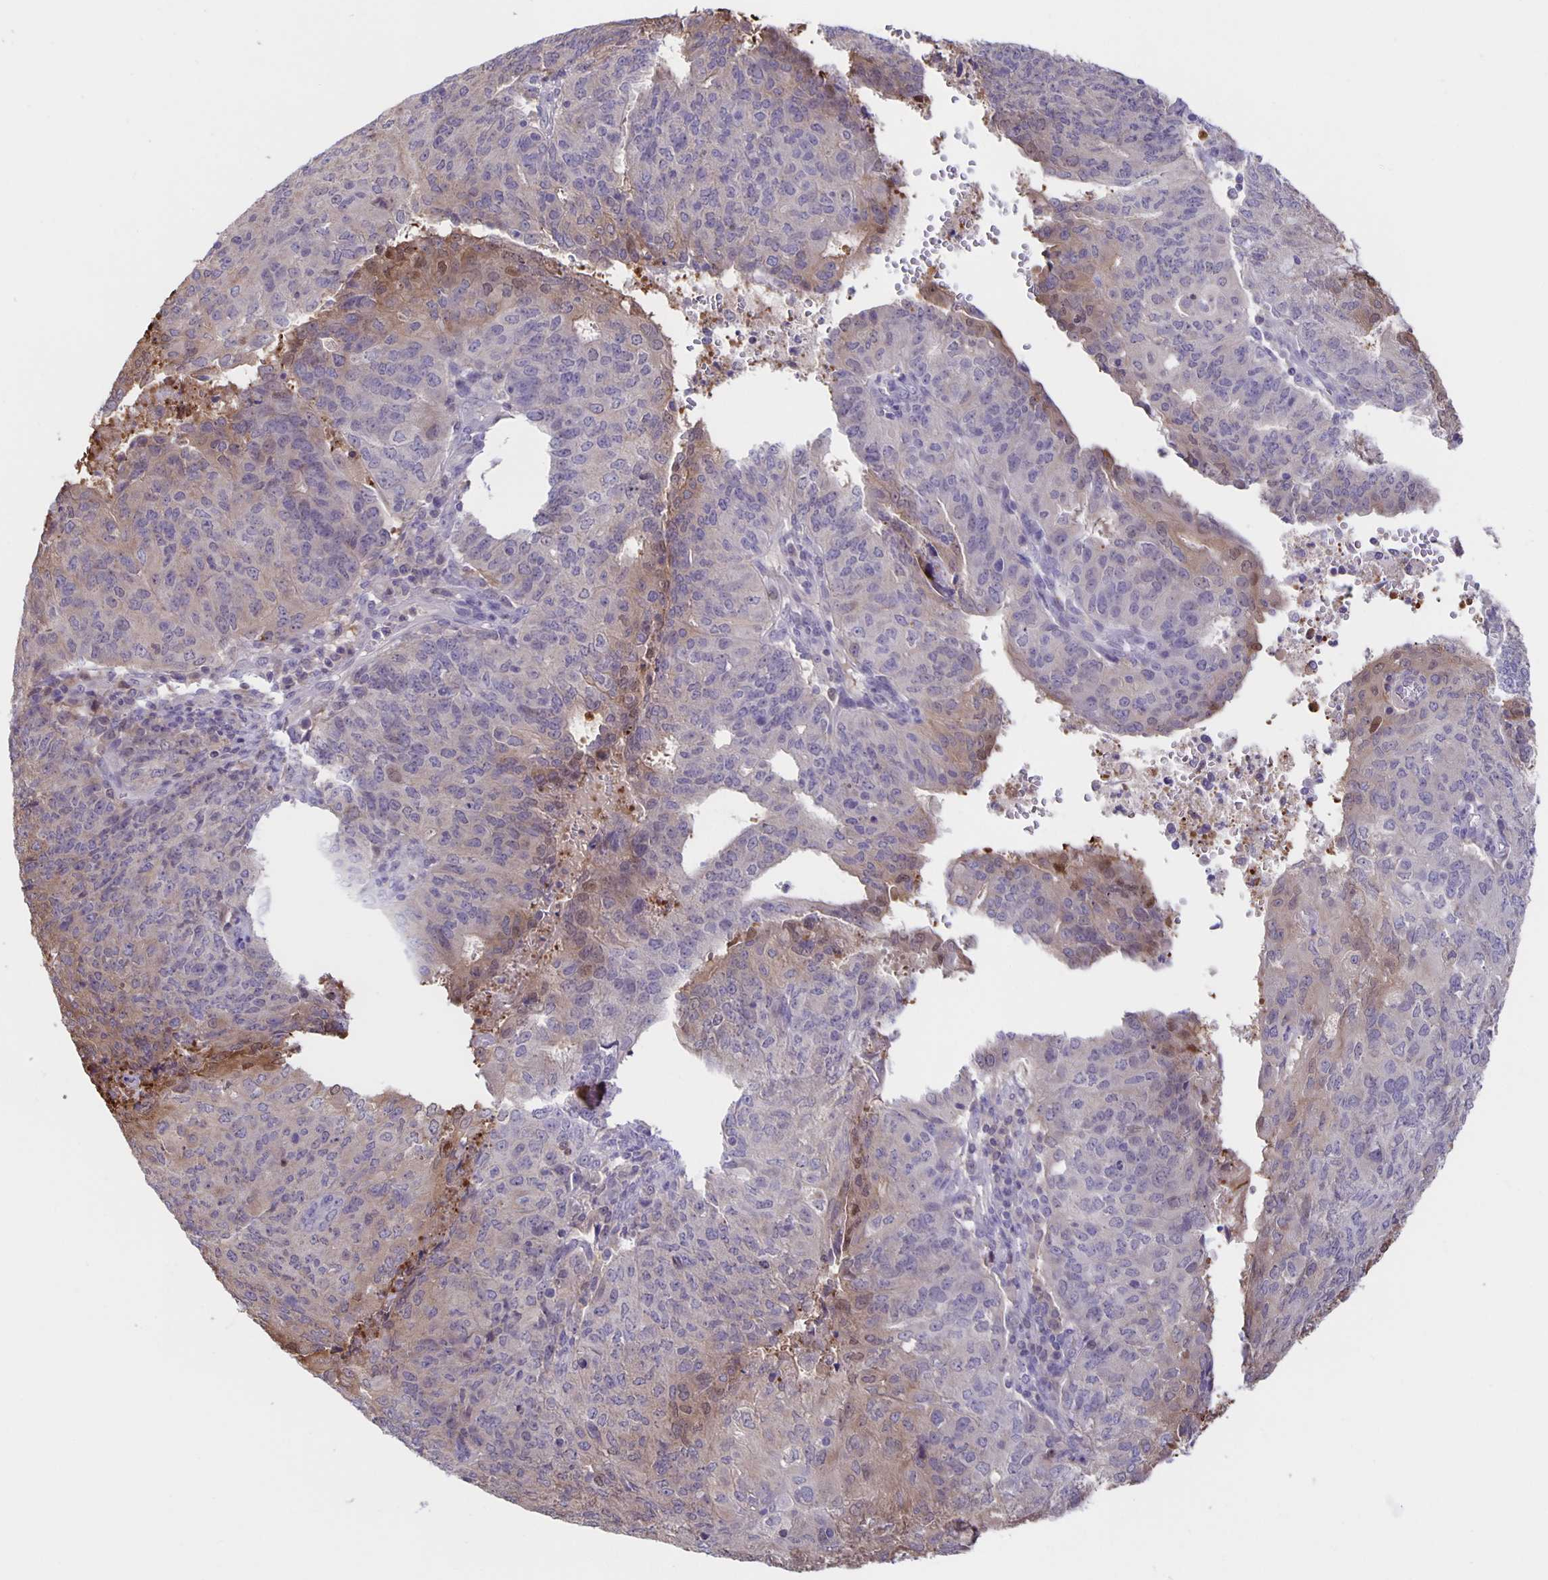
{"staining": {"intensity": "weak", "quantity": "<25%", "location": "cytoplasmic/membranous,nuclear"}, "tissue": "endometrial cancer", "cell_type": "Tumor cells", "image_type": "cancer", "snomed": [{"axis": "morphology", "description": "Adenocarcinoma, NOS"}, {"axis": "topography", "description": "Endometrium"}], "caption": "IHC of endometrial cancer demonstrates no staining in tumor cells. Nuclei are stained in blue.", "gene": "MARCHF6", "patient": {"sex": "female", "age": 82}}